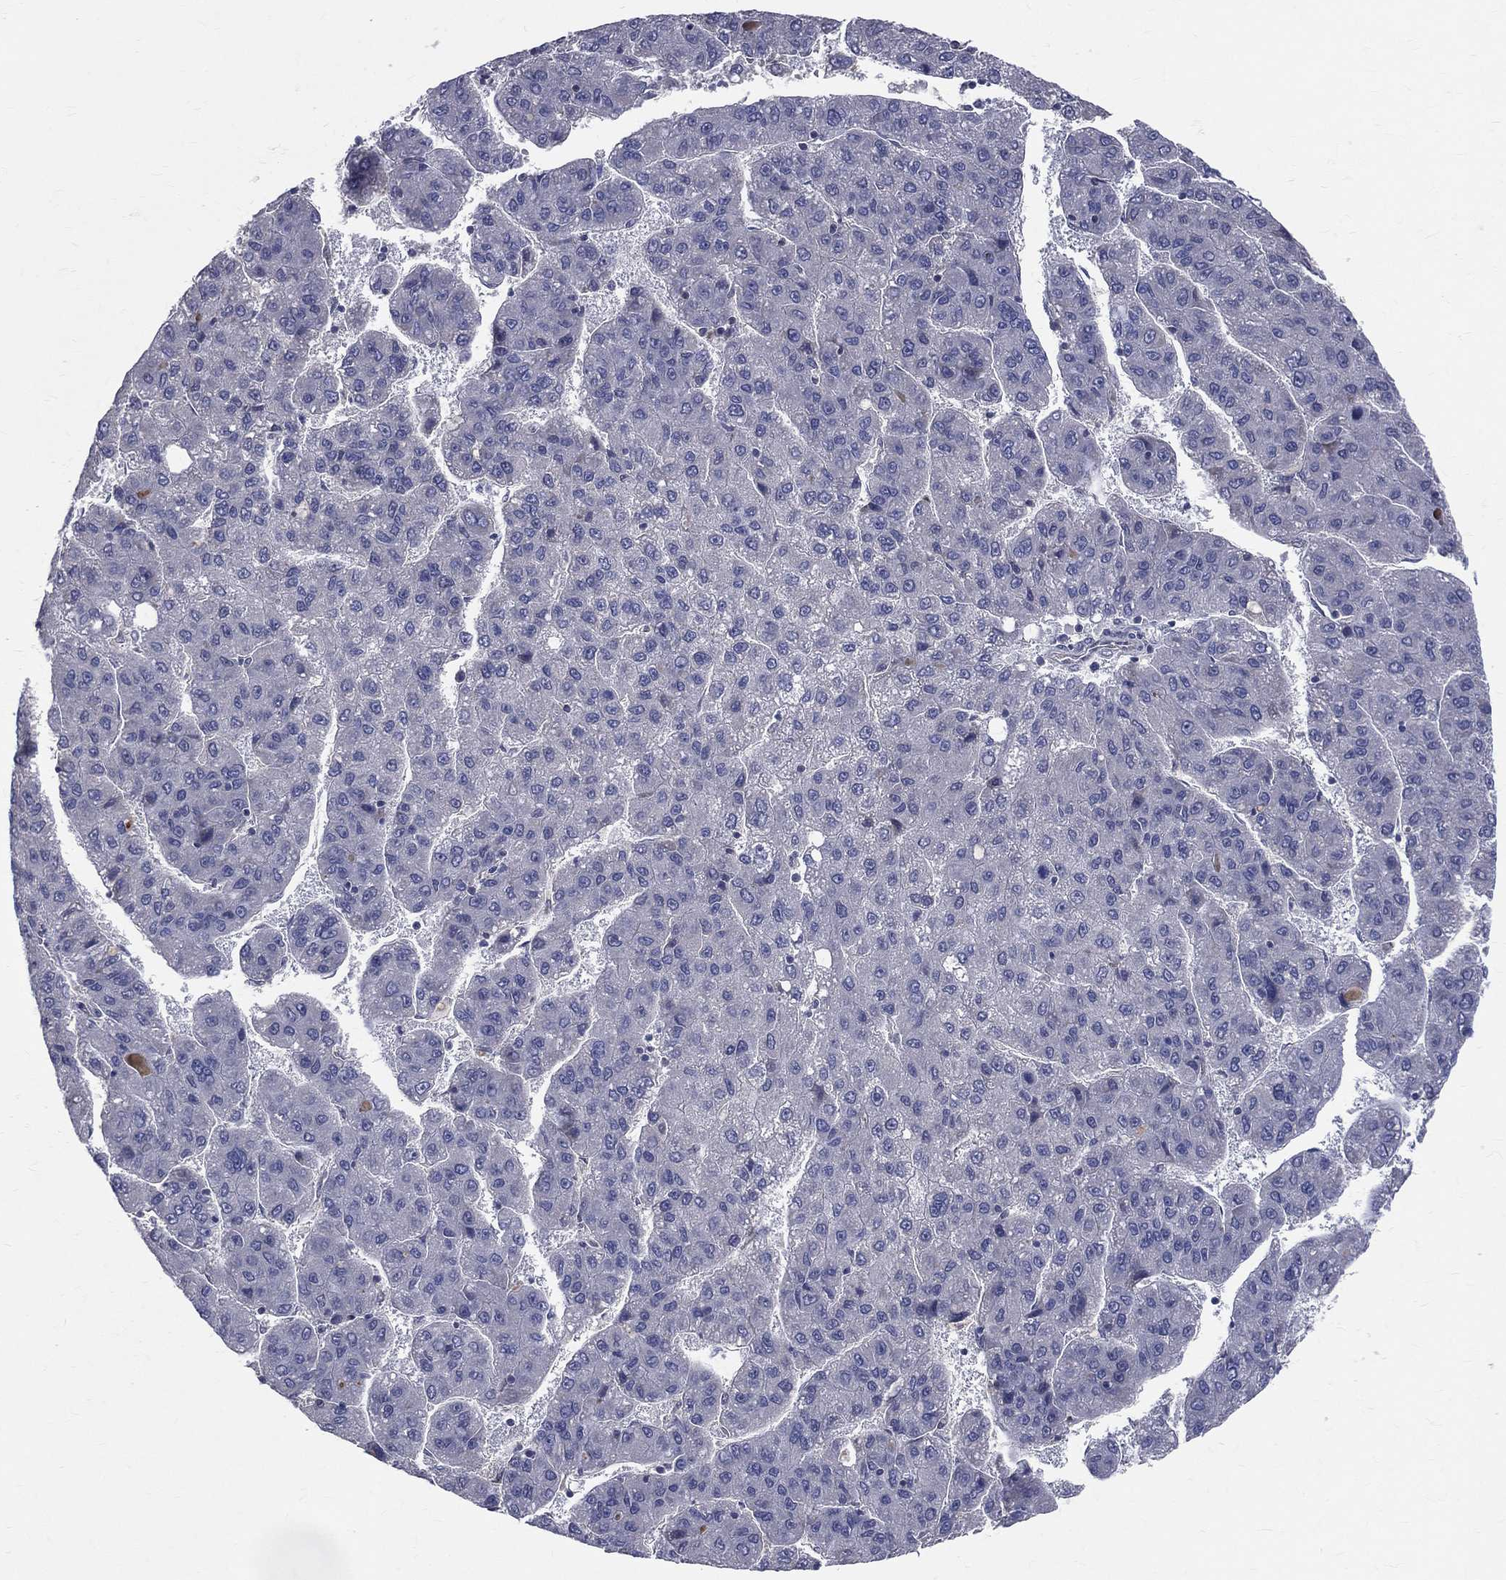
{"staining": {"intensity": "negative", "quantity": "none", "location": "none"}, "tissue": "liver cancer", "cell_type": "Tumor cells", "image_type": "cancer", "snomed": [{"axis": "morphology", "description": "Carcinoma, Hepatocellular, NOS"}, {"axis": "topography", "description": "Liver"}], "caption": "IHC photomicrograph of human liver cancer (hepatocellular carcinoma) stained for a protein (brown), which shows no expression in tumor cells.", "gene": "DLG4", "patient": {"sex": "female", "age": 82}}